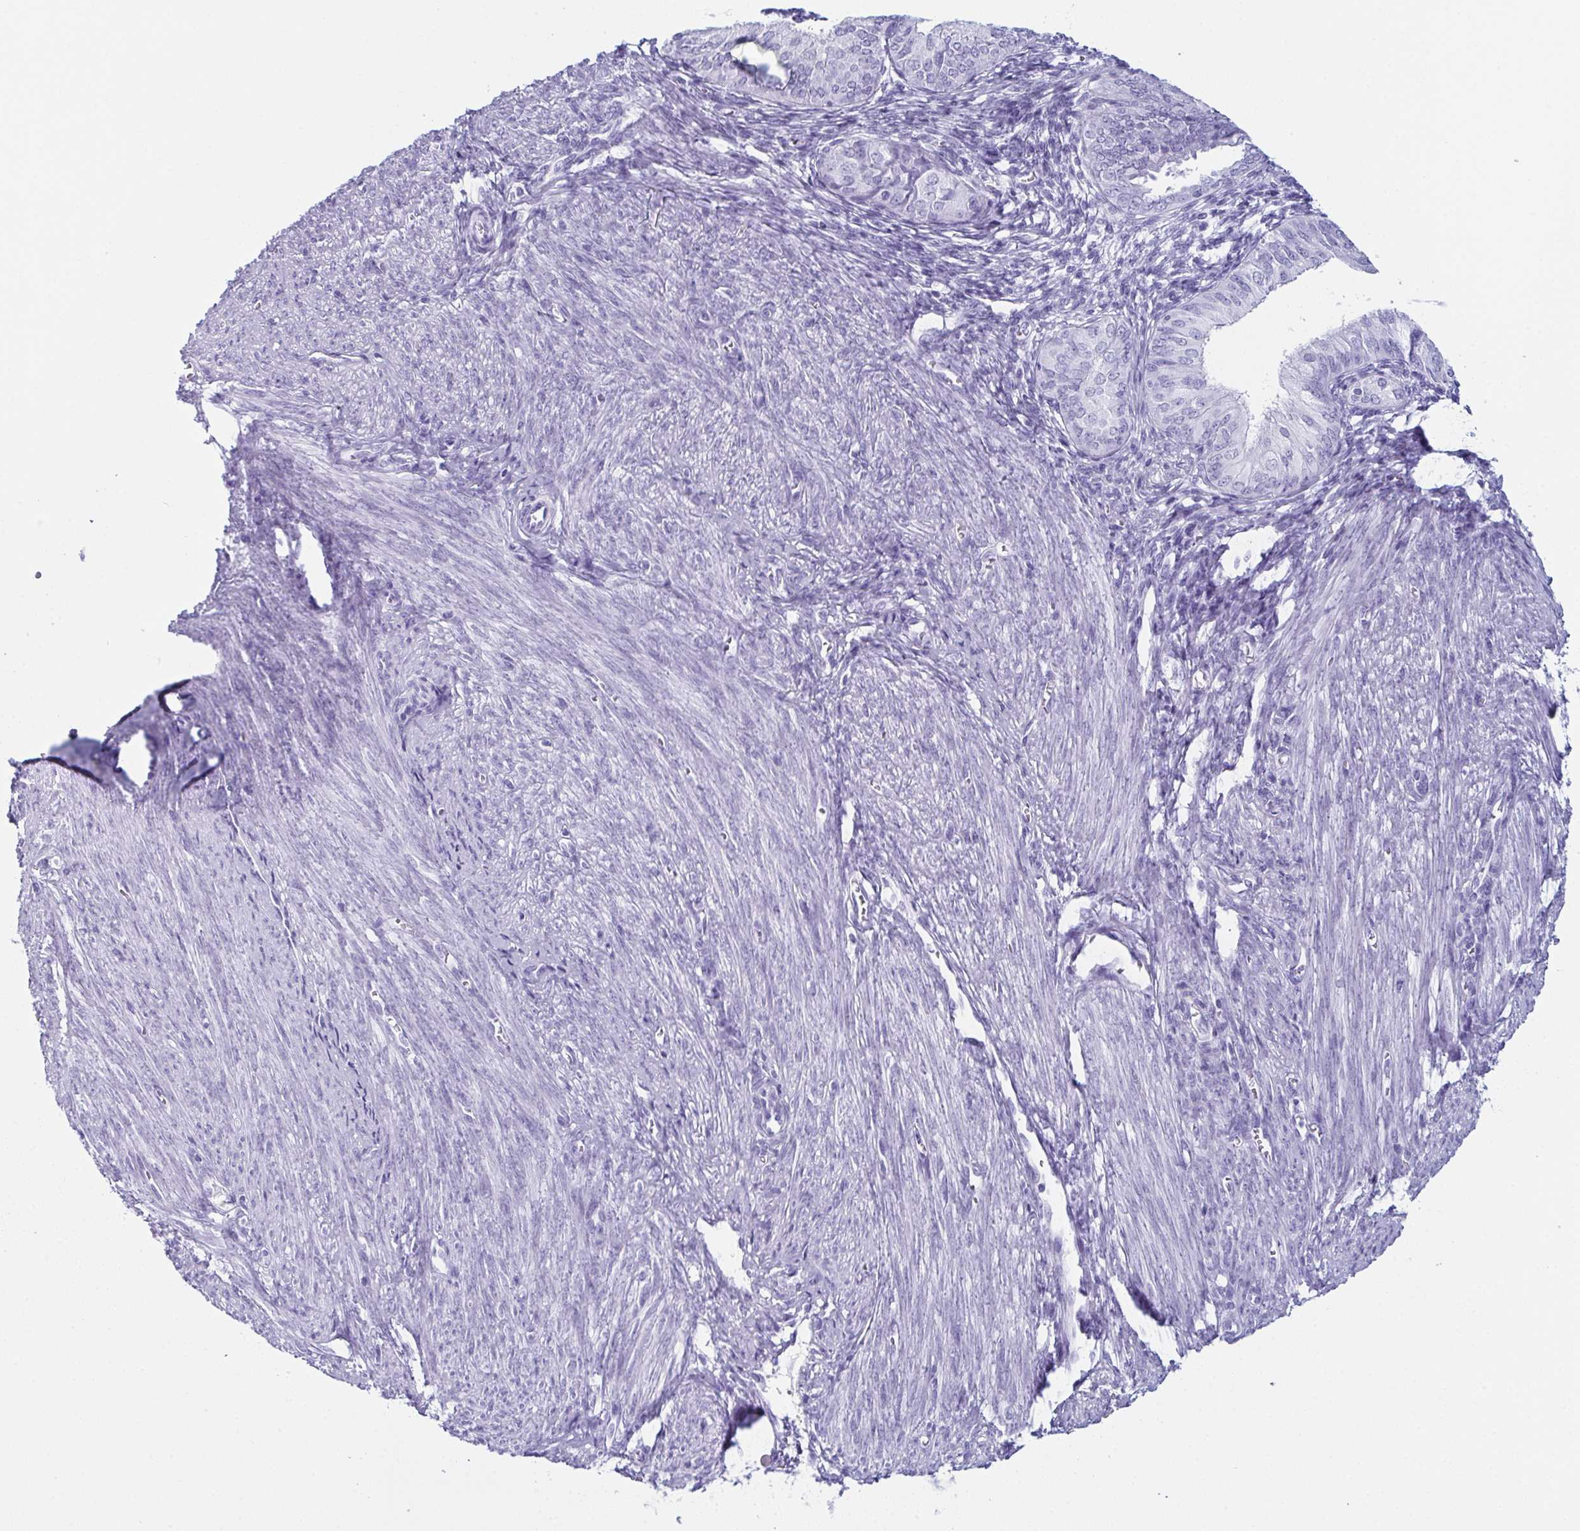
{"staining": {"intensity": "negative", "quantity": "none", "location": "none"}, "tissue": "endometrial cancer", "cell_type": "Tumor cells", "image_type": "cancer", "snomed": [{"axis": "morphology", "description": "Adenocarcinoma, NOS"}, {"axis": "topography", "description": "Endometrium"}], "caption": "High magnification brightfield microscopy of endometrial cancer stained with DAB (3,3'-diaminobenzidine) (brown) and counterstained with hematoxylin (blue): tumor cells show no significant positivity.", "gene": "ENKUR", "patient": {"sex": "female", "age": 58}}